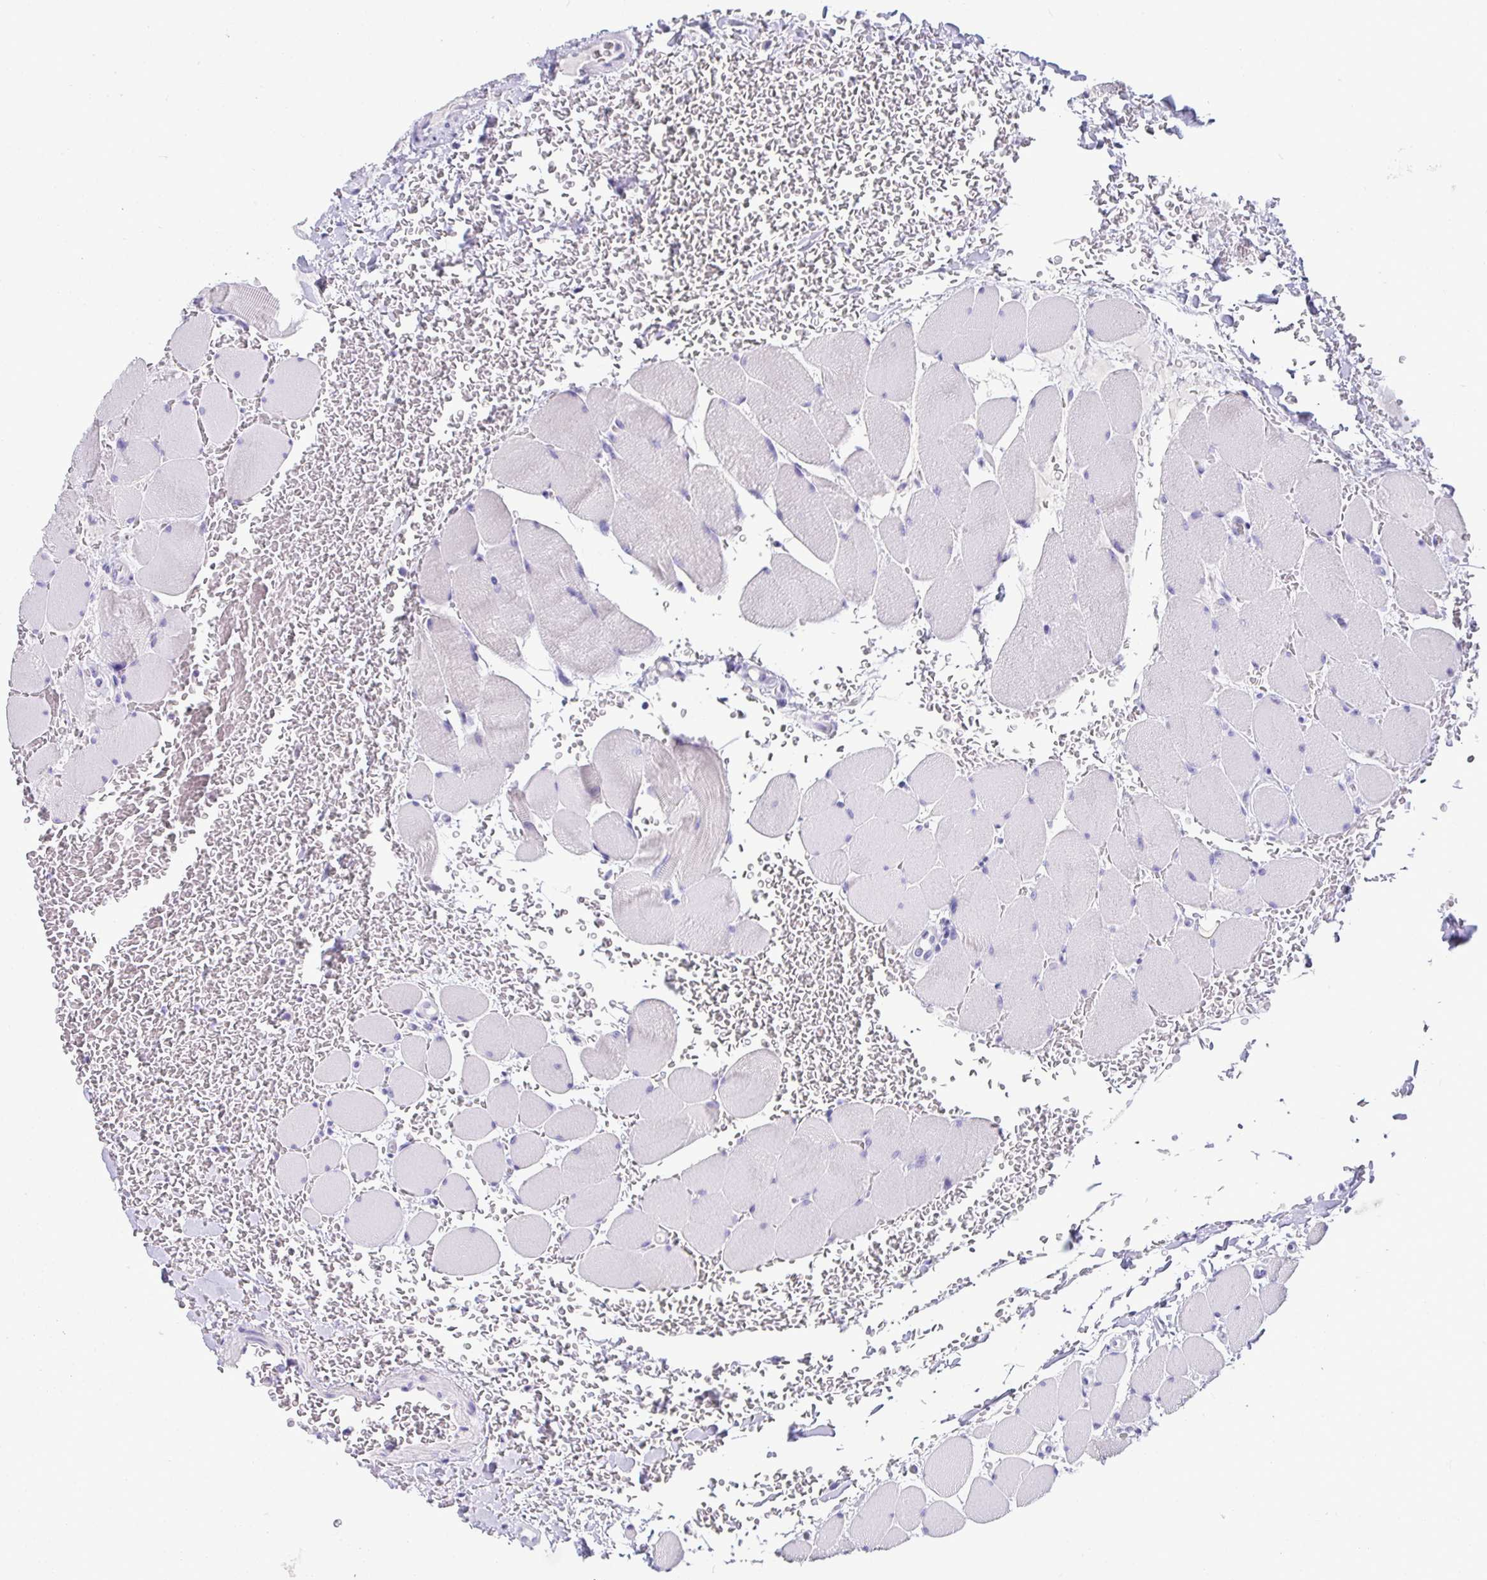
{"staining": {"intensity": "negative", "quantity": "none", "location": "none"}, "tissue": "thyroid cancer", "cell_type": "Tumor cells", "image_type": "cancer", "snomed": [{"axis": "morphology", "description": "Papillary adenocarcinoma, NOS"}, {"axis": "topography", "description": "Thyroid gland"}], "caption": "Tumor cells show no significant staining in thyroid cancer (papillary adenocarcinoma).", "gene": "TMEM241", "patient": {"sex": "male", "age": 30}}